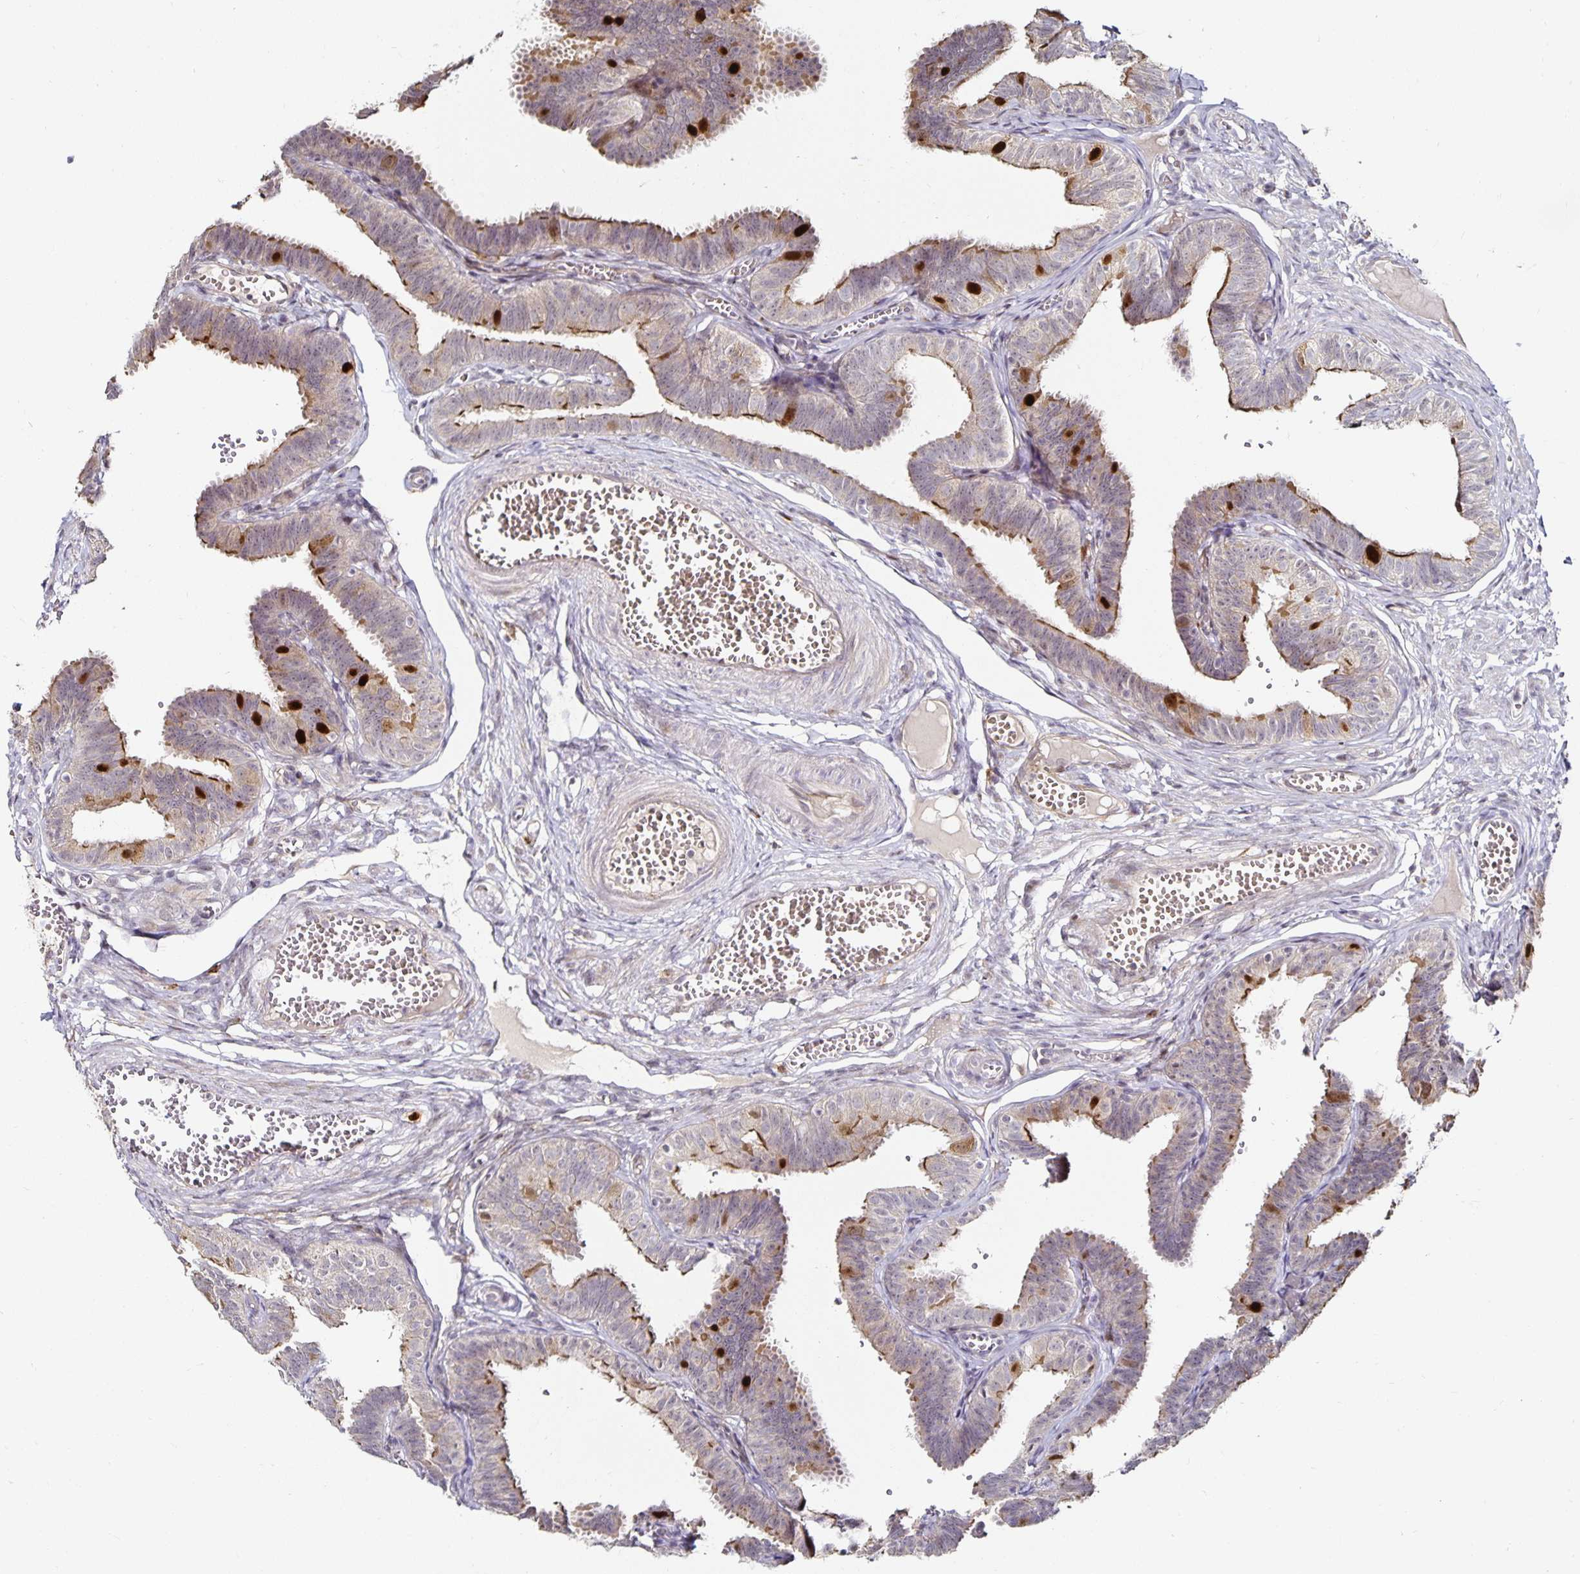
{"staining": {"intensity": "moderate", "quantity": "25%-75%", "location": "cytoplasmic/membranous,nuclear"}, "tissue": "fallopian tube", "cell_type": "Glandular cells", "image_type": "normal", "snomed": [{"axis": "morphology", "description": "Normal tissue, NOS"}, {"axis": "topography", "description": "Fallopian tube"}], "caption": "Moderate cytoplasmic/membranous,nuclear protein staining is present in about 25%-75% of glandular cells in fallopian tube. The staining was performed using DAB, with brown indicating positive protein expression. Nuclei are stained blue with hematoxylin.", "gene": "ANLN", "patient": {"sex": "female", "age": 25}}